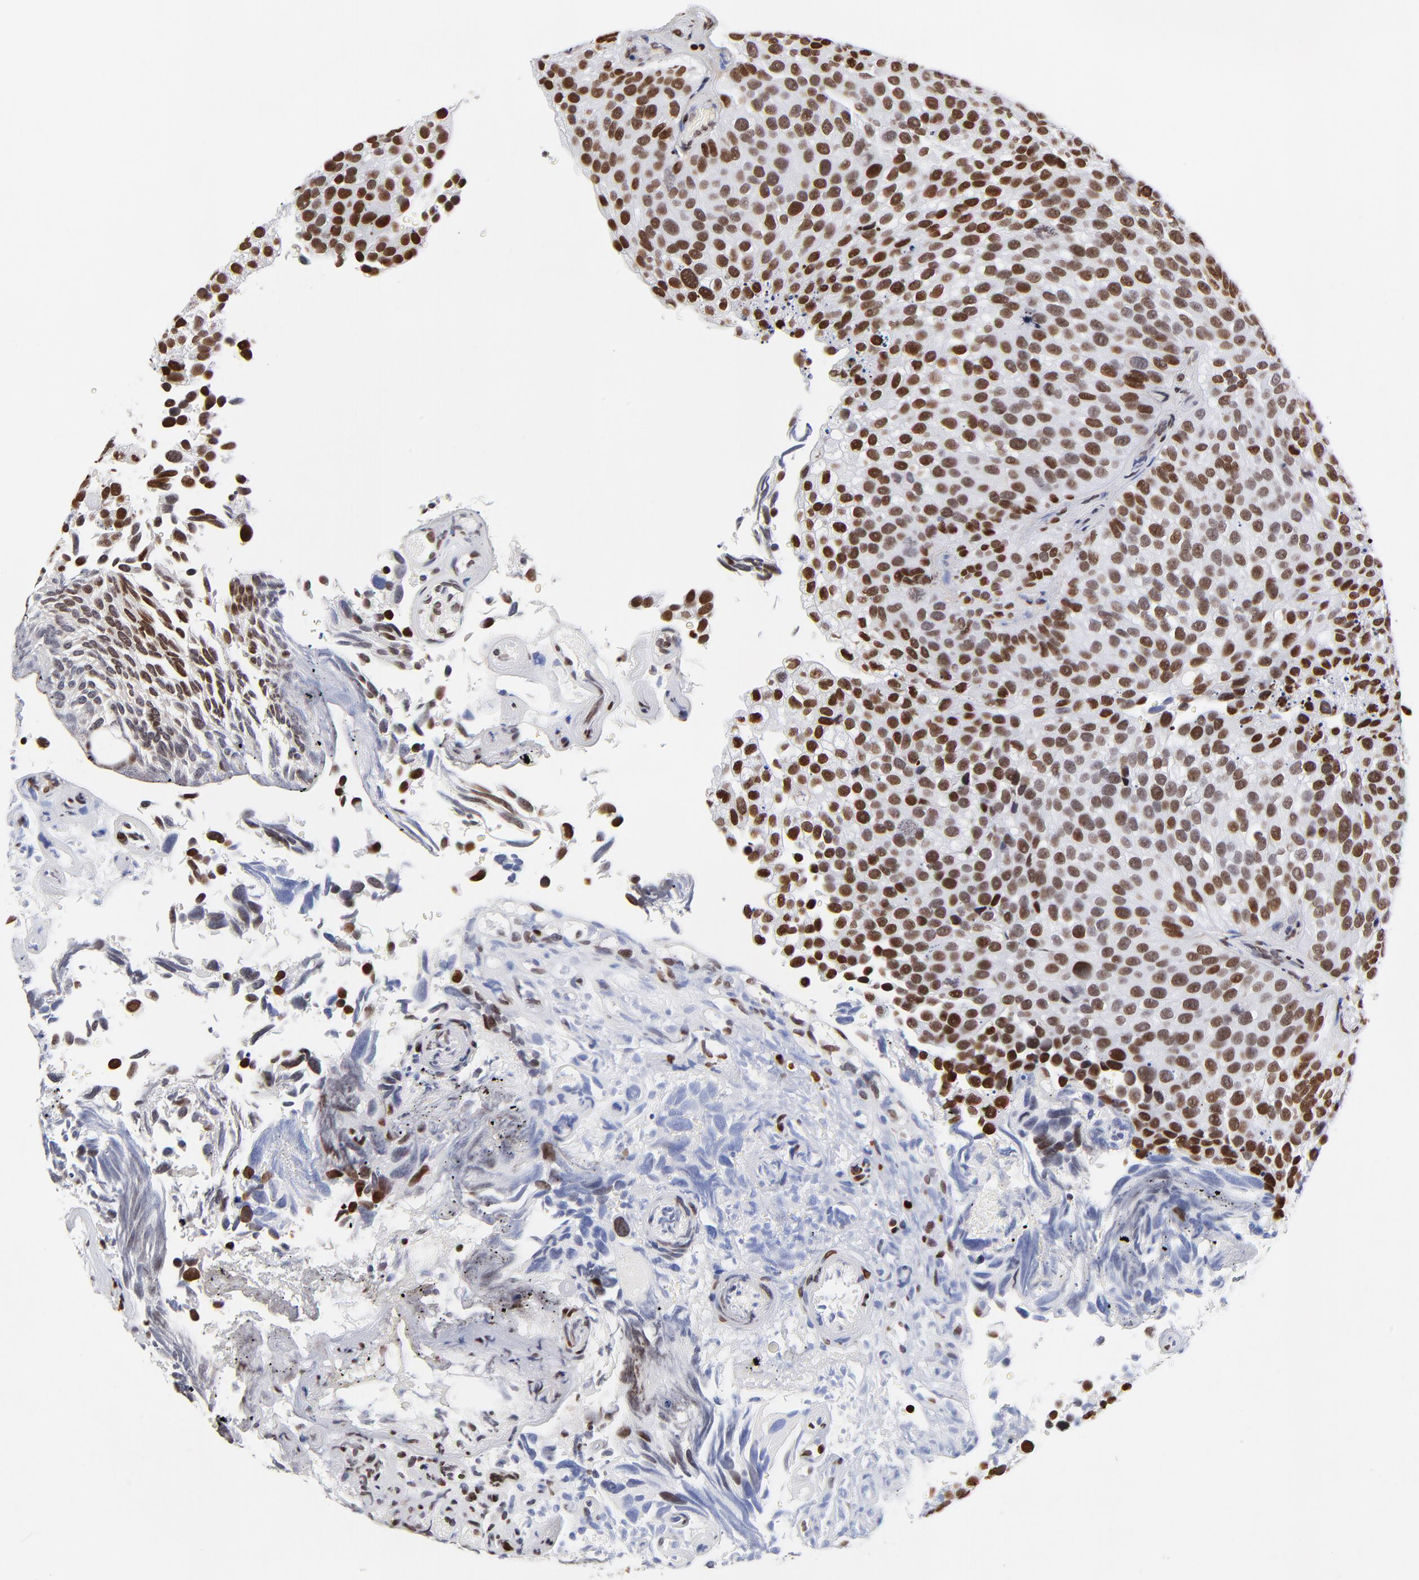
{"staining": {"intensity": "strong", "quantity": ">75%", "location": "nuclear"}, "tissue": "urothelial cancer", "cell_type": "Tumor cells", "image_type": "cancer", "snomed": [{"axis": "morphology", "description": "Urothelial carcinoma, High grade"}, {"axis": "topography", "description": "Urinary bladder"}], "caption": "The micrograph demonstrates immunohistochemical staining of urothelial cancer. There is strong nuclear staining is identified in approximately >75% of tumor cells.", "gene": "FBH1", "patient": {"sex": "male", "age": 72}}